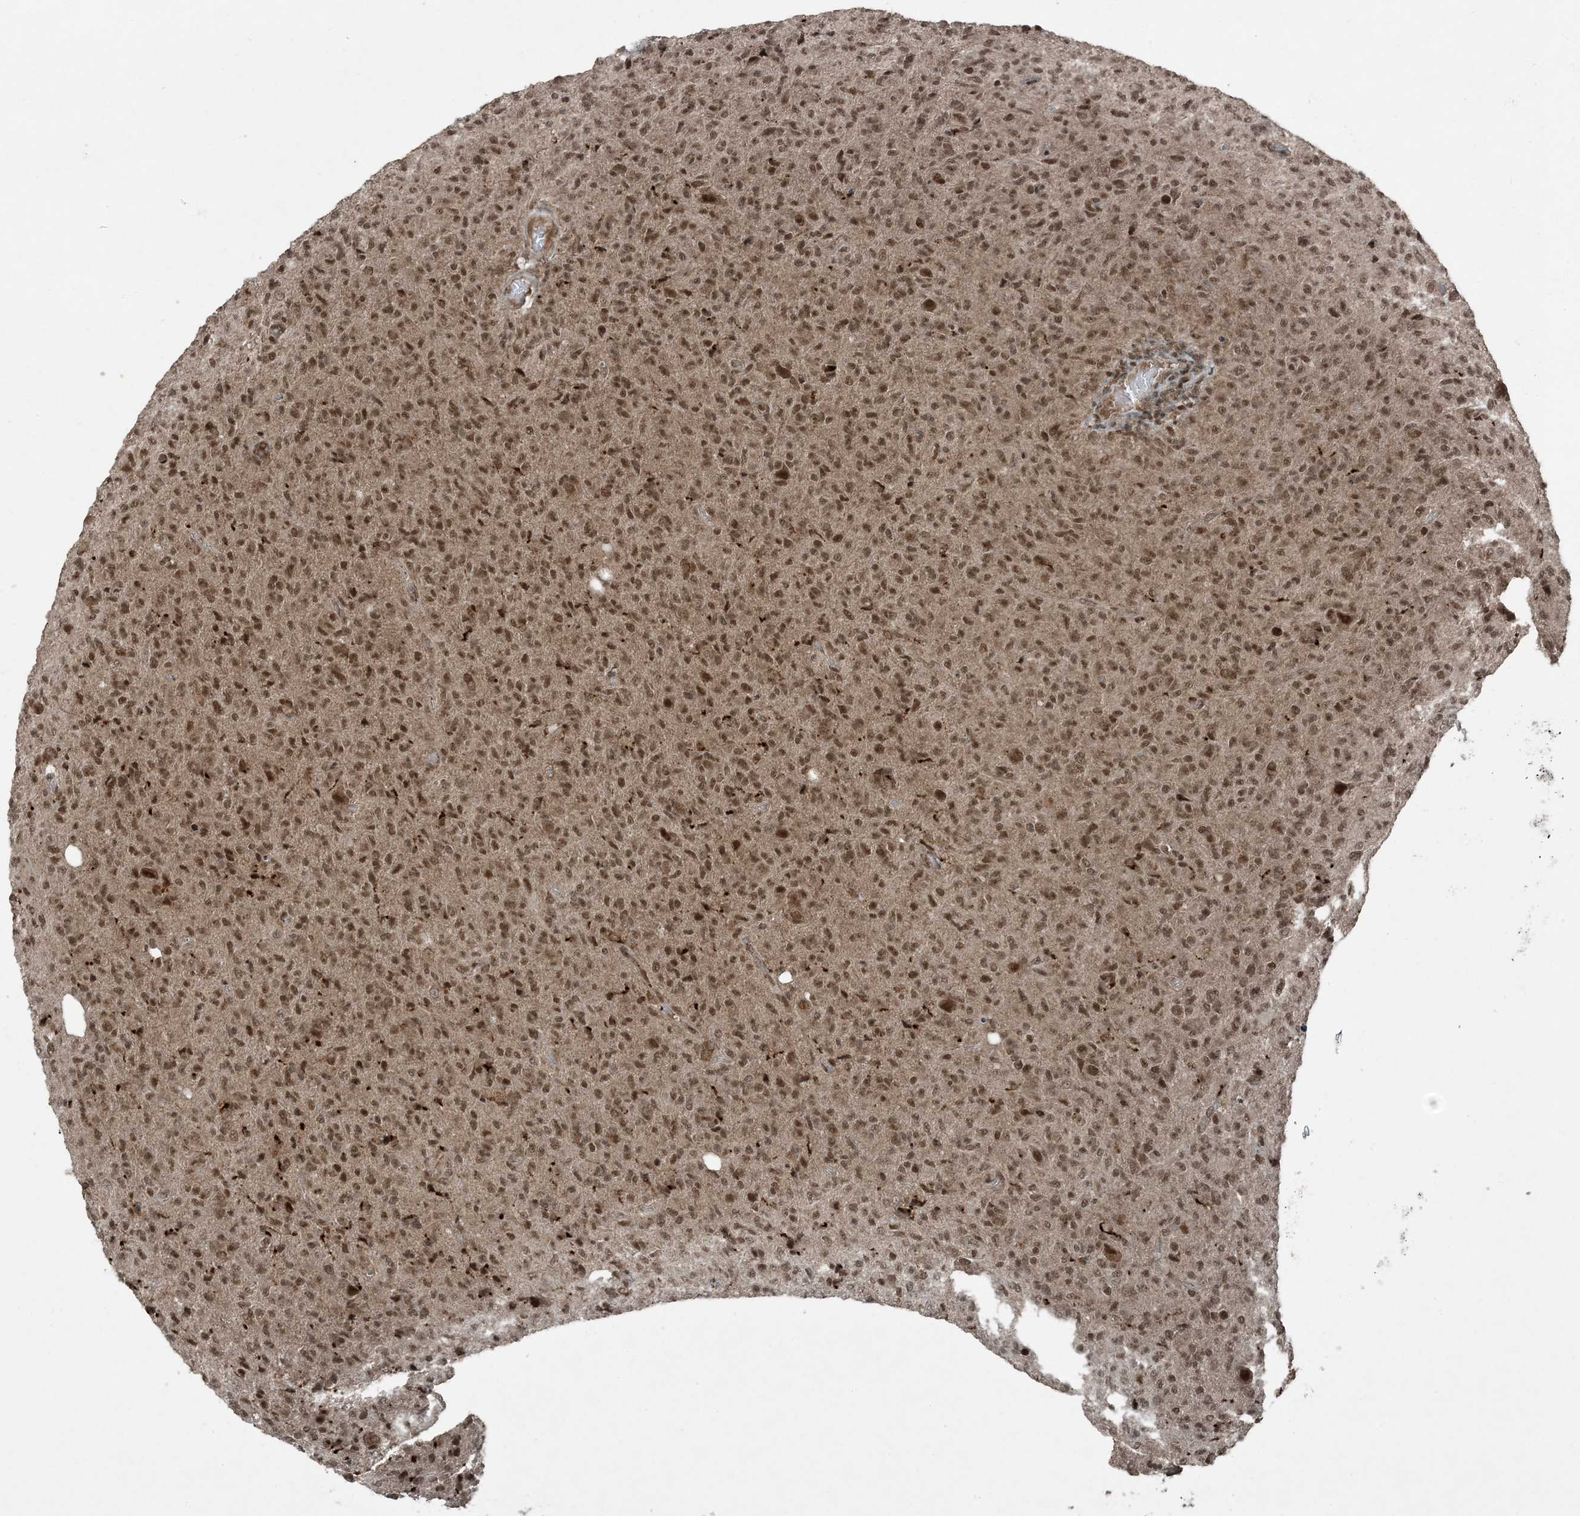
{"staining": {"intensity": "moderate", "quantity": ">75%", "location": "nuclear"}, "tissue": "glioma", "cell_type": "Tumor cells", "image_type": "cancer", "snomed": [{"axis": "morphology", "description": "Glioma, malignant, High grade"}, {"axis": "topography", "description": "Brain"}], "caption": "Brown immunohistochemical staining in malignant glioma (high-grade) shows moderate nuclear staining in approximately >75% of tumor cells.", "gene": "TRAPPC12", "patient": {"sex": "female", "age": 57}}